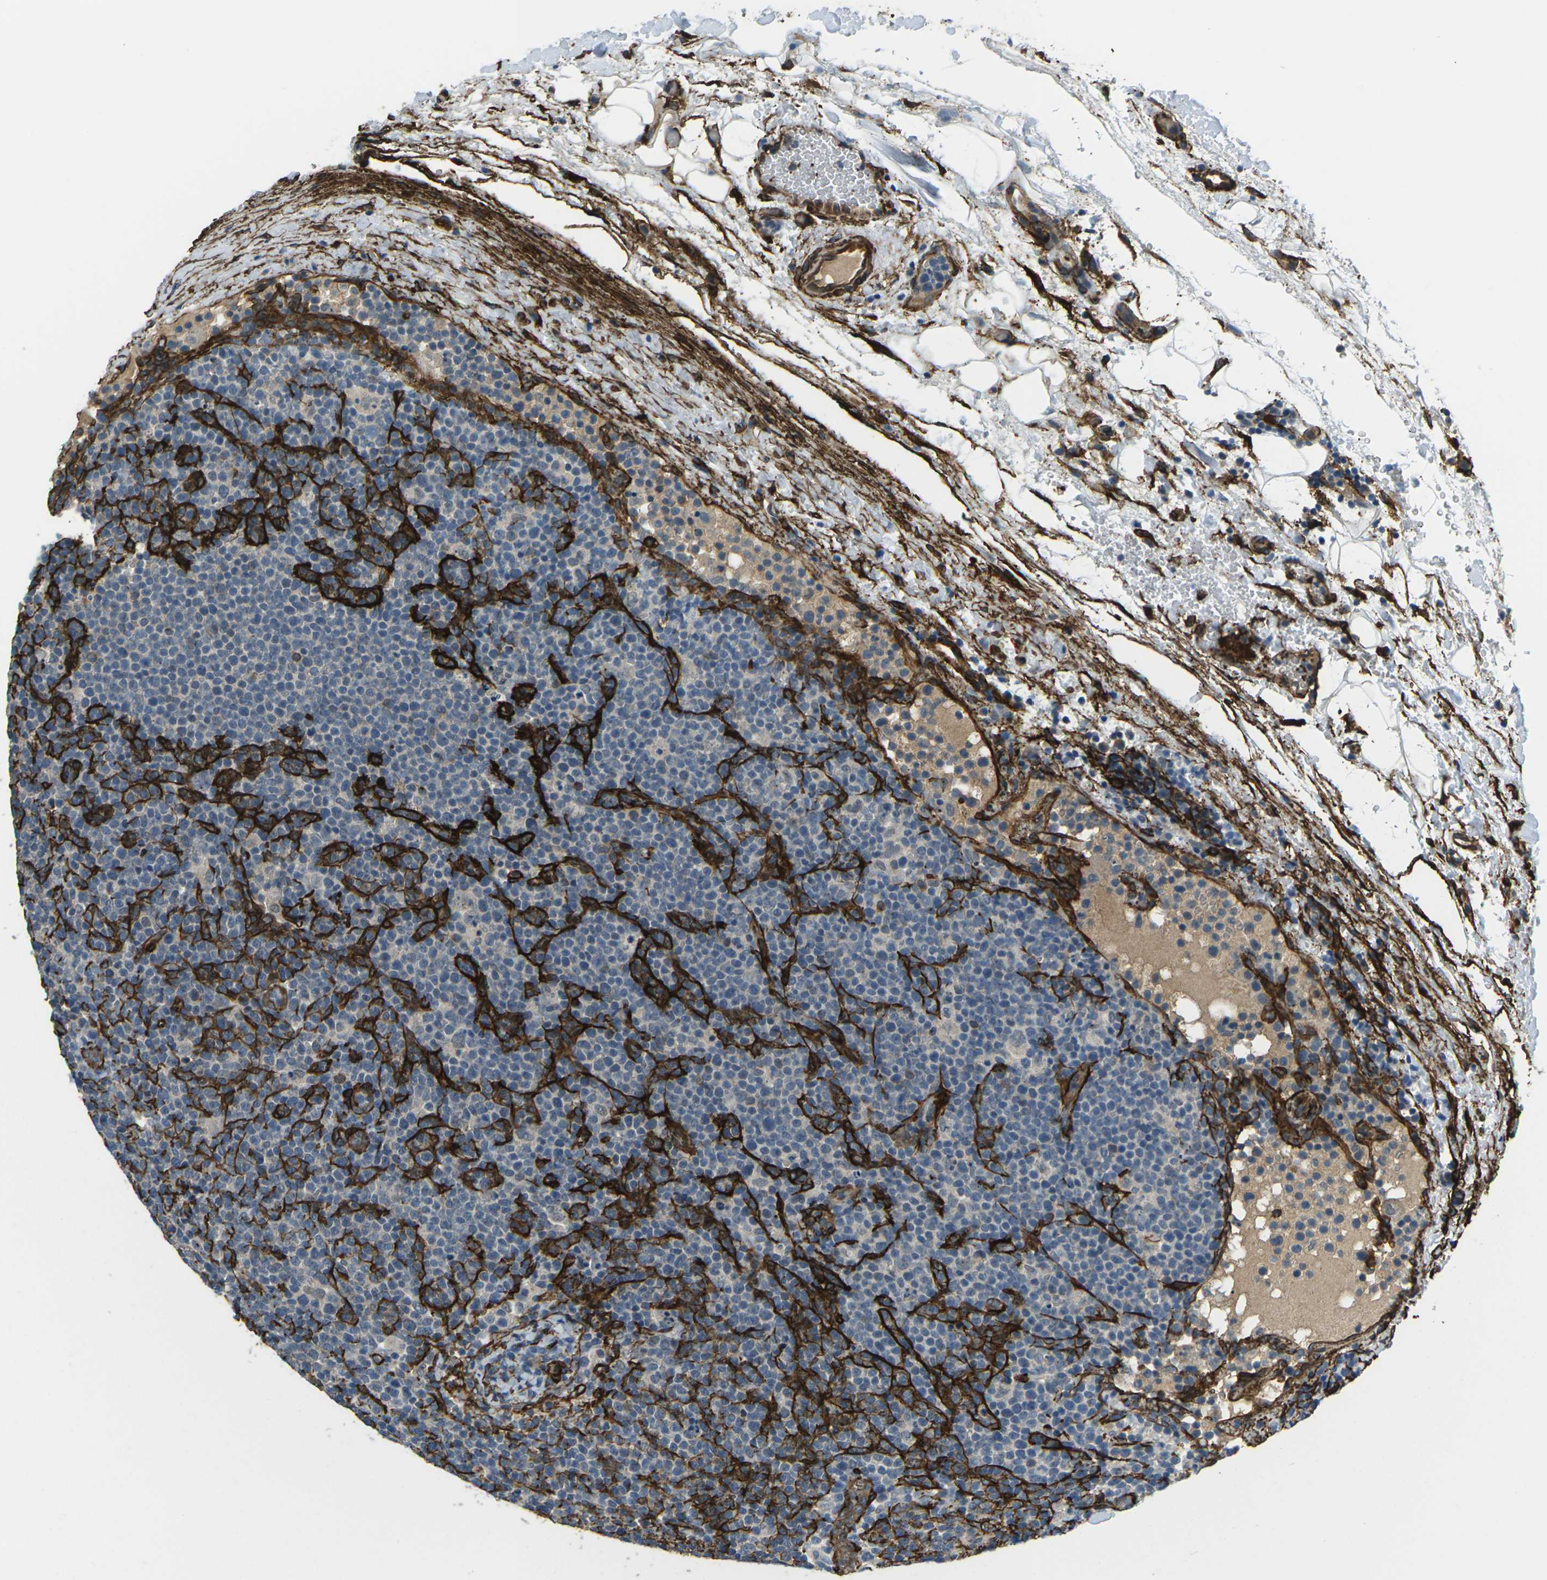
{"staining": {"intensity": "negative", "quantity": "none", "location": "none"}, "tissue": "lymphoma", "cell_type": "Tumor cells", "image_type": "cancer", "snomed": [{"axis": "morphology", "description": "Malignant lymphoma, non-Hodgkin's type, High grade"}, {"axis": "topography", "description": "Lymph node"}], "caption": "High magnification brightfield microscopy of lymphoma stained with DAB (brown) and counterstained with hematoxylin (blue): tumor cells show no significant staining.", "gene": "GRAMD1C", "patient": {"sex": "male", "age": 61}}